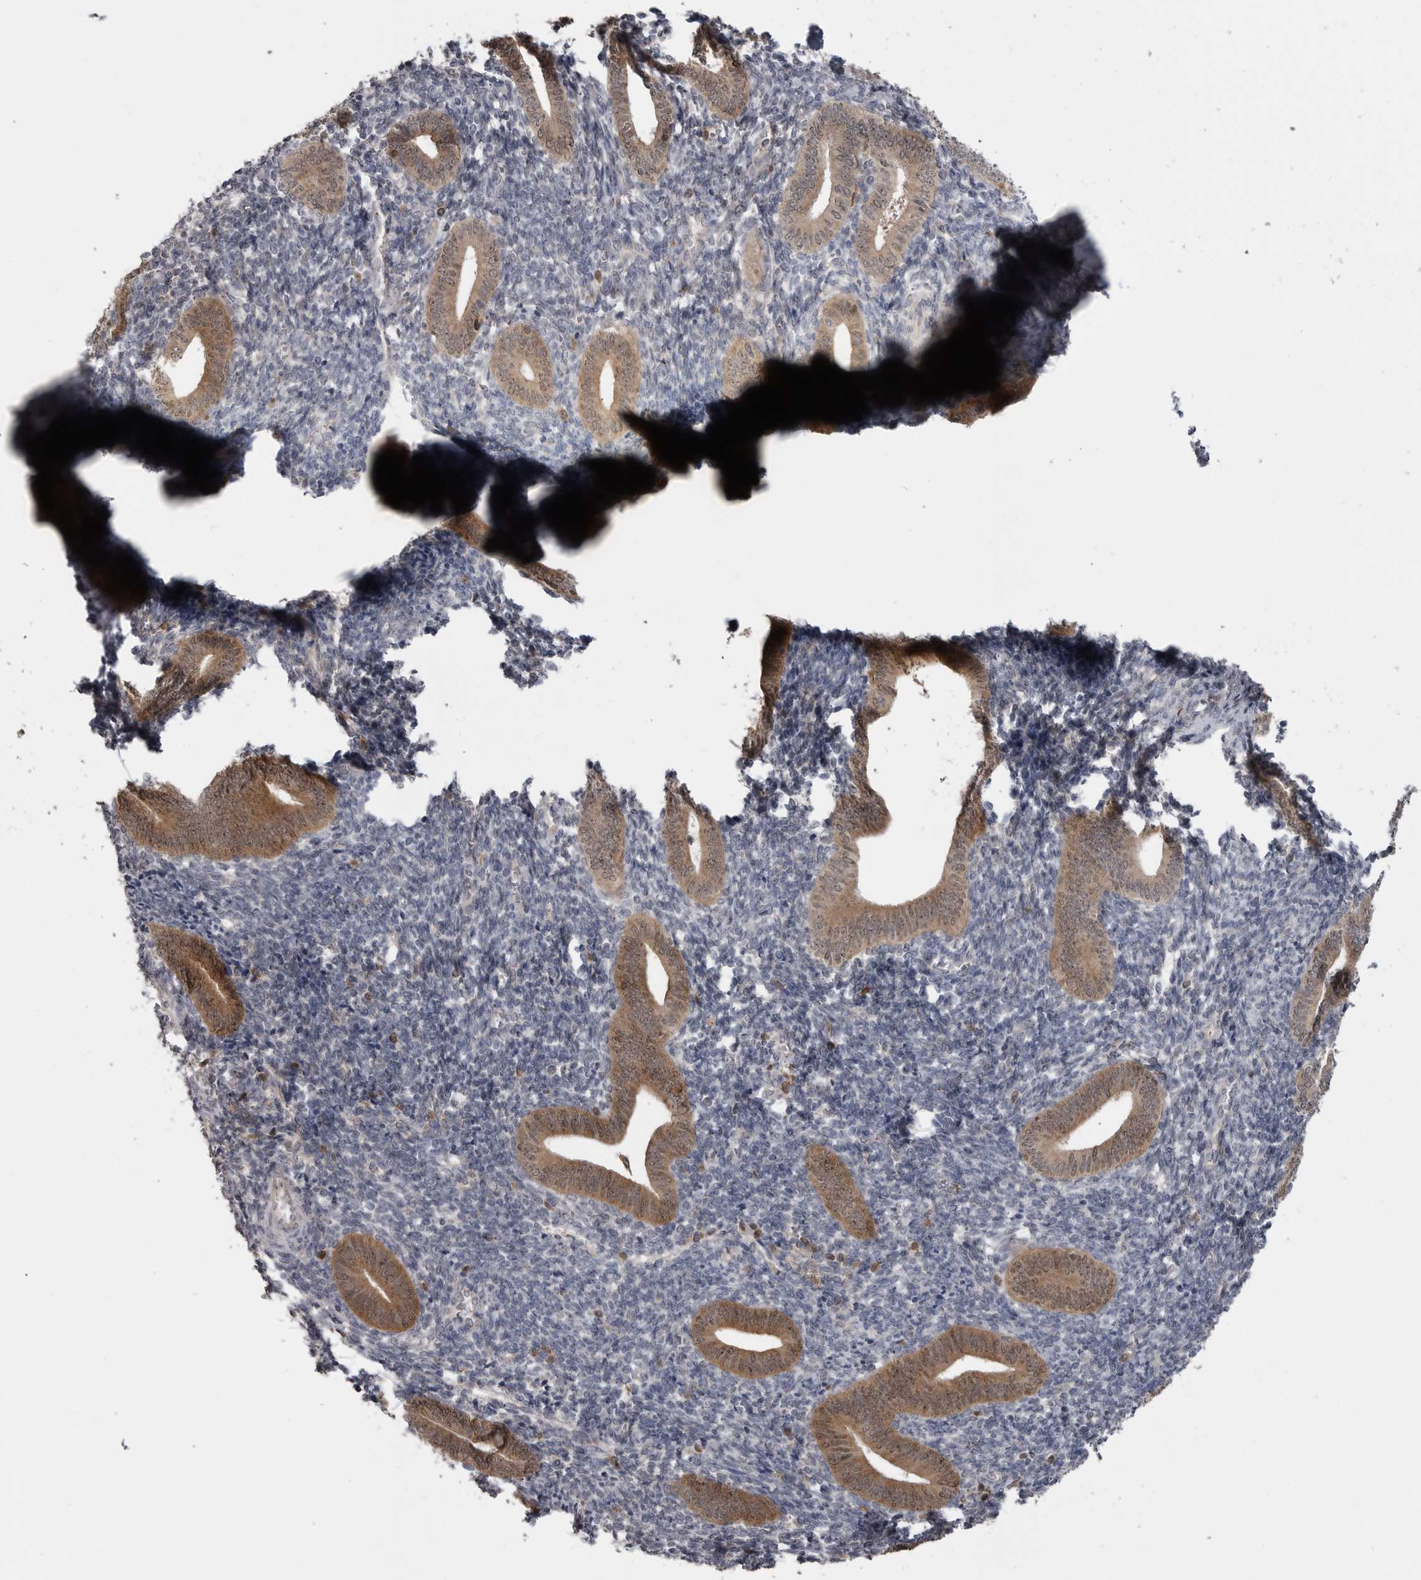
{"staining": {"intensity": "weak", "quantity": "<25%", "location": "nuclear"}, "tissue": "endometrium", "cell_type": "Cells in endometrial stroma", "image_type": "normal", "snomed": [{"axis": "morphology", "description": "Normal tissue, NOS"}, {"axis": "topography", "description": "Uterus"}, {"axis": "topography", "description": "Endometrium"}], "caption": "The image exhibits no staining of cells in endometrial stroma in normal endometrium.", "gene": "MAPK13", "patient": {"sex": "female", "age": 33}}